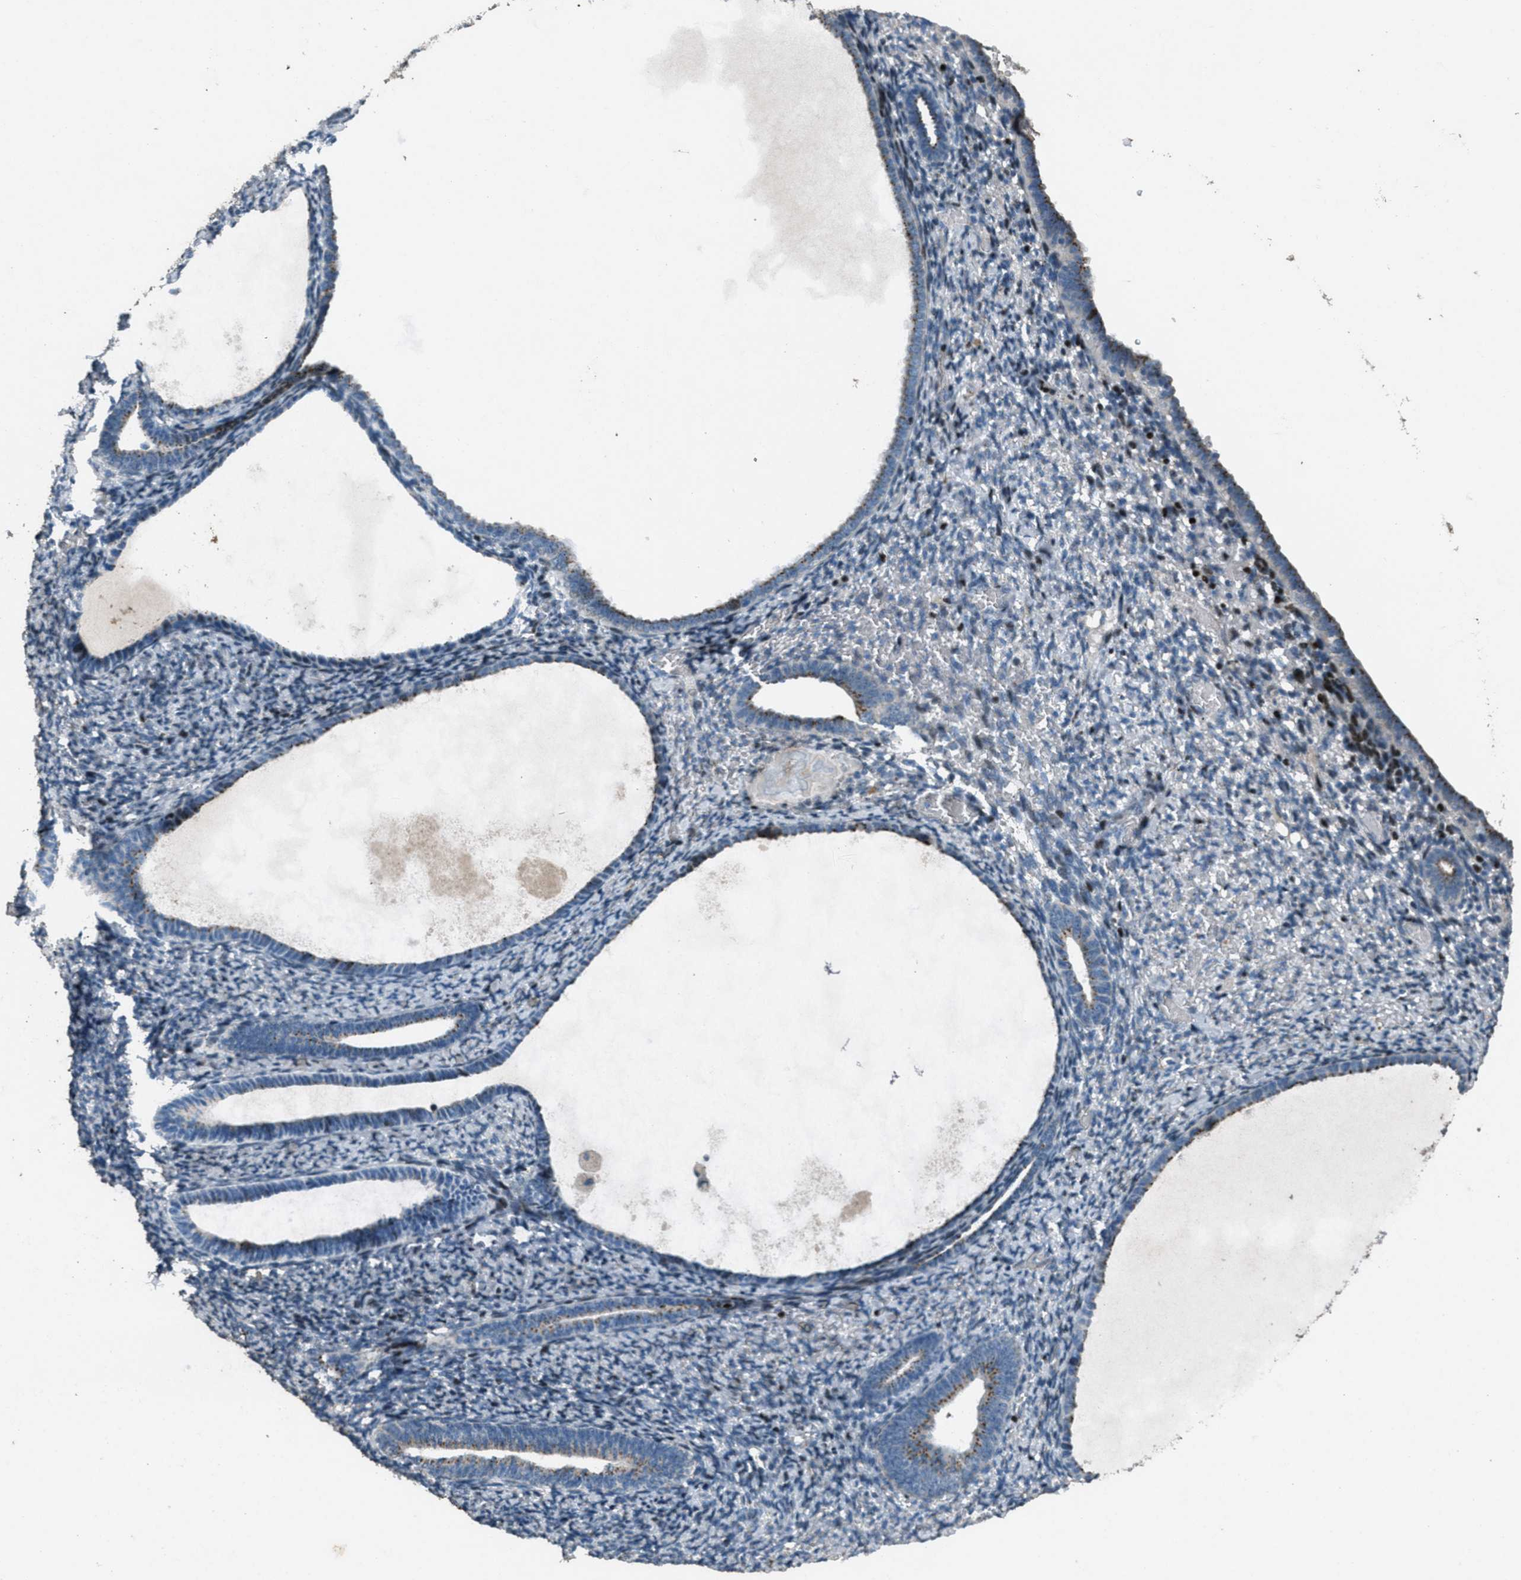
{"staining": {"intensity": "negative", "quantity": "none", "location": "none"}, "tissue": "endometrium", "cell_type": "Cells in endometrial stroma", "image_type": "normal", "snomed": [{"axis": "morphology", "description": "Normal tissue, NOS"}, {"axis": "topography", "description": "Endometrium"}], "caption": "An immunohistochemistry histopathology image of benign endometrium is shown. There is no staining in cells in endometrial stroma of endometrium.", "gene": "GPC6", "patient": {"sex": "female", "age": 66}}